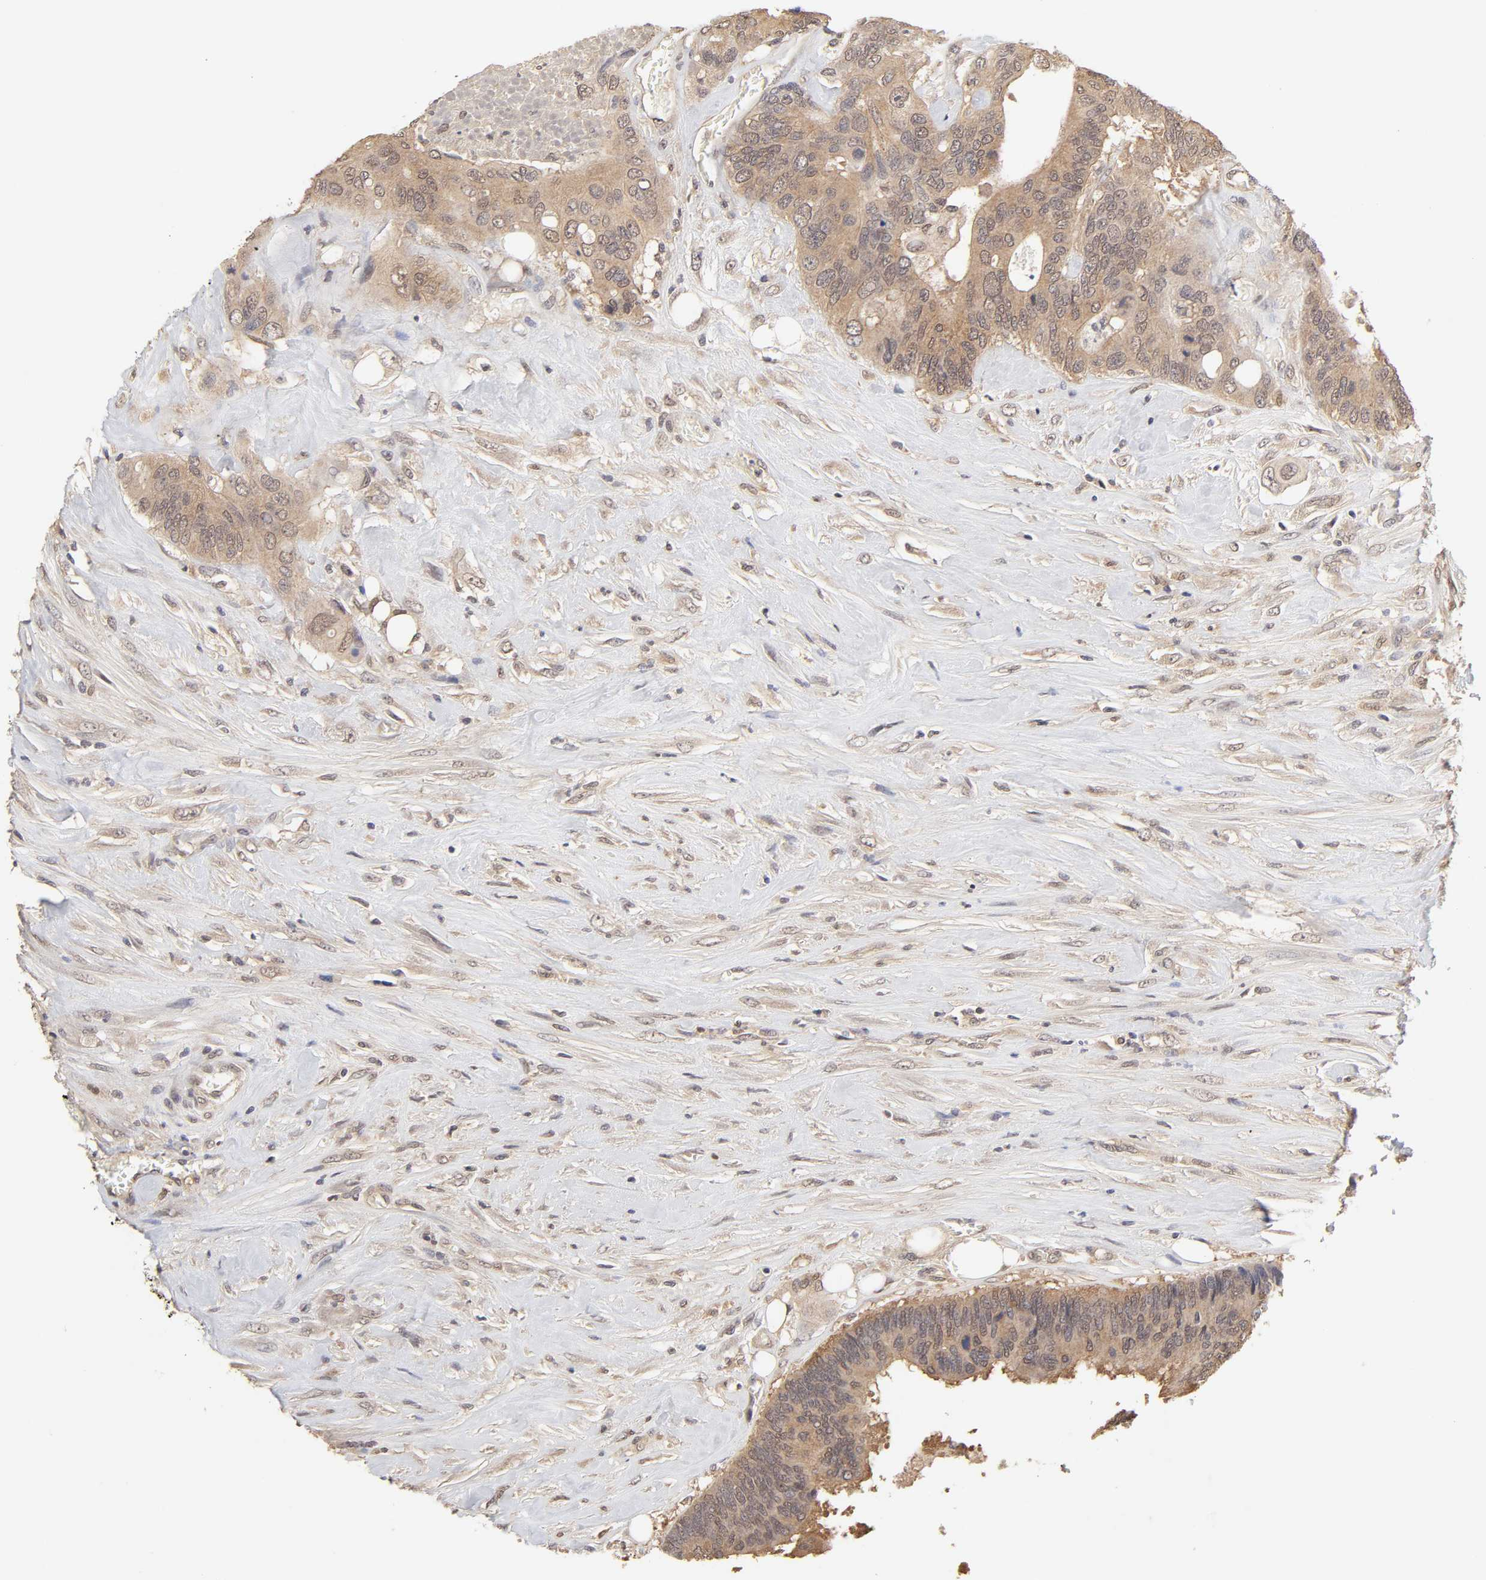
{"staining": {"intensity": "moderate", "quantity": ">75%", "location": "cytoplasmic/membranous"}, "tissue": "colorectal cancer", "cell_type": "Tumor cells", "image_type": "cancer", "snomed": [{"axis": "morphology", "description": "Adenocarcinoma, NOS"}, {"axis": "topography", "description": "Rectum"}], "caption": "Immunohistochemical staining of colorectal cancer (adenocarcinoma) exhibits medium levels of moderate cytoplasmic/membranous protein expression in about >75% of tumor cells. The protein is stained brown, and the nuclei are stained in blue (DAB IHC with brightfield microscopy, high magnification).", "gene": "MAPK1", "patient": {"sex": "male", "age": 55}}